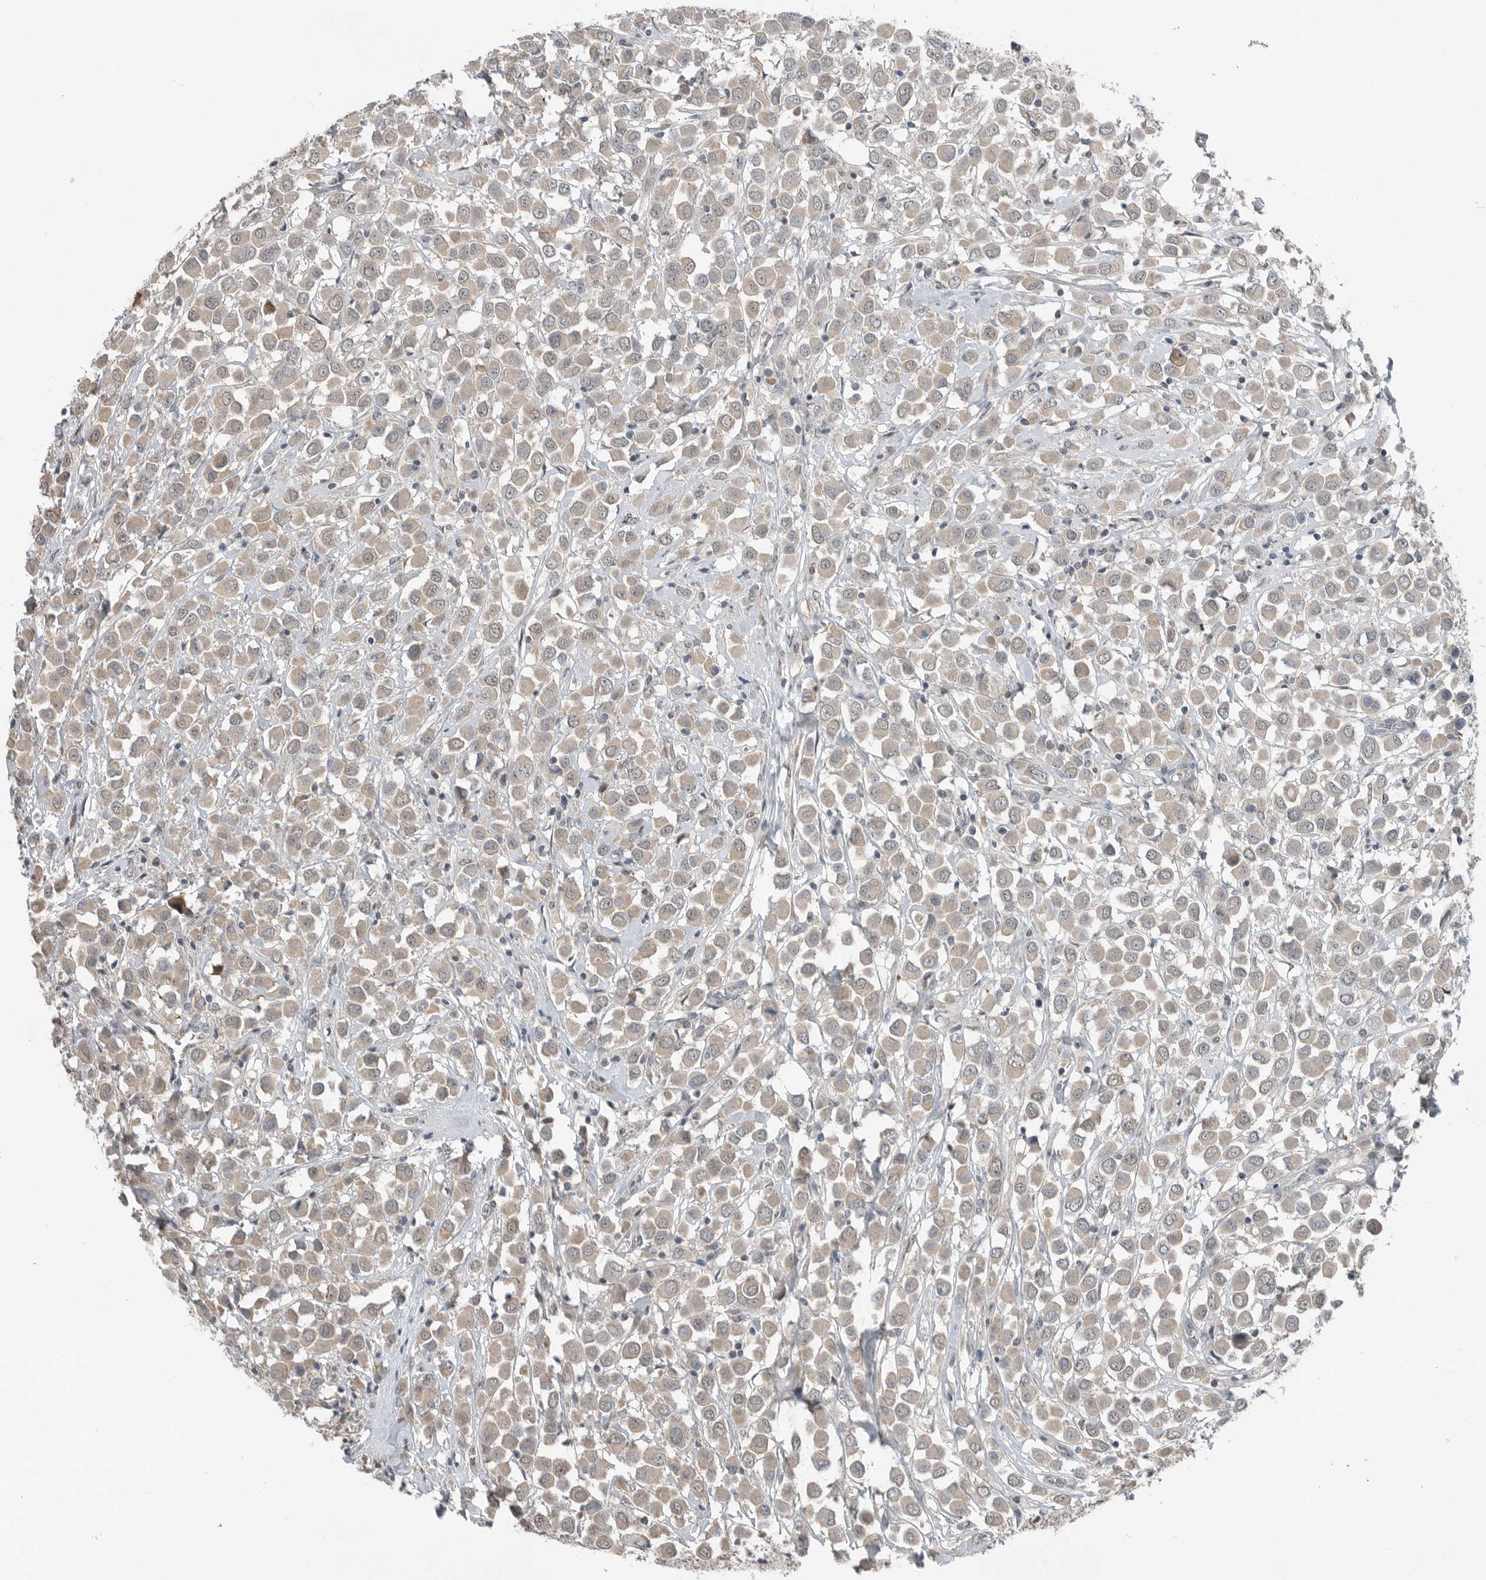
{"staining": {"intensity": "weak", "quantity": ">75%", "location": "cytoplasmic/membranous"}, "tissue": "breast cancer", "cell_type": "Tumor cells", "image_type": "cancer", "snomed": [{"axis": "morphology", "description": "Duct carcinoma"}, {"axis": "topography", "description": "Breast"}], "caption": "Protein expression analysis of human breast cancer reveals weak cytoplasmic/membranous expression in about >75% of tumor cells.", "gene": "MFAP3L", "patient": {"sex": "female", "age": 61}}